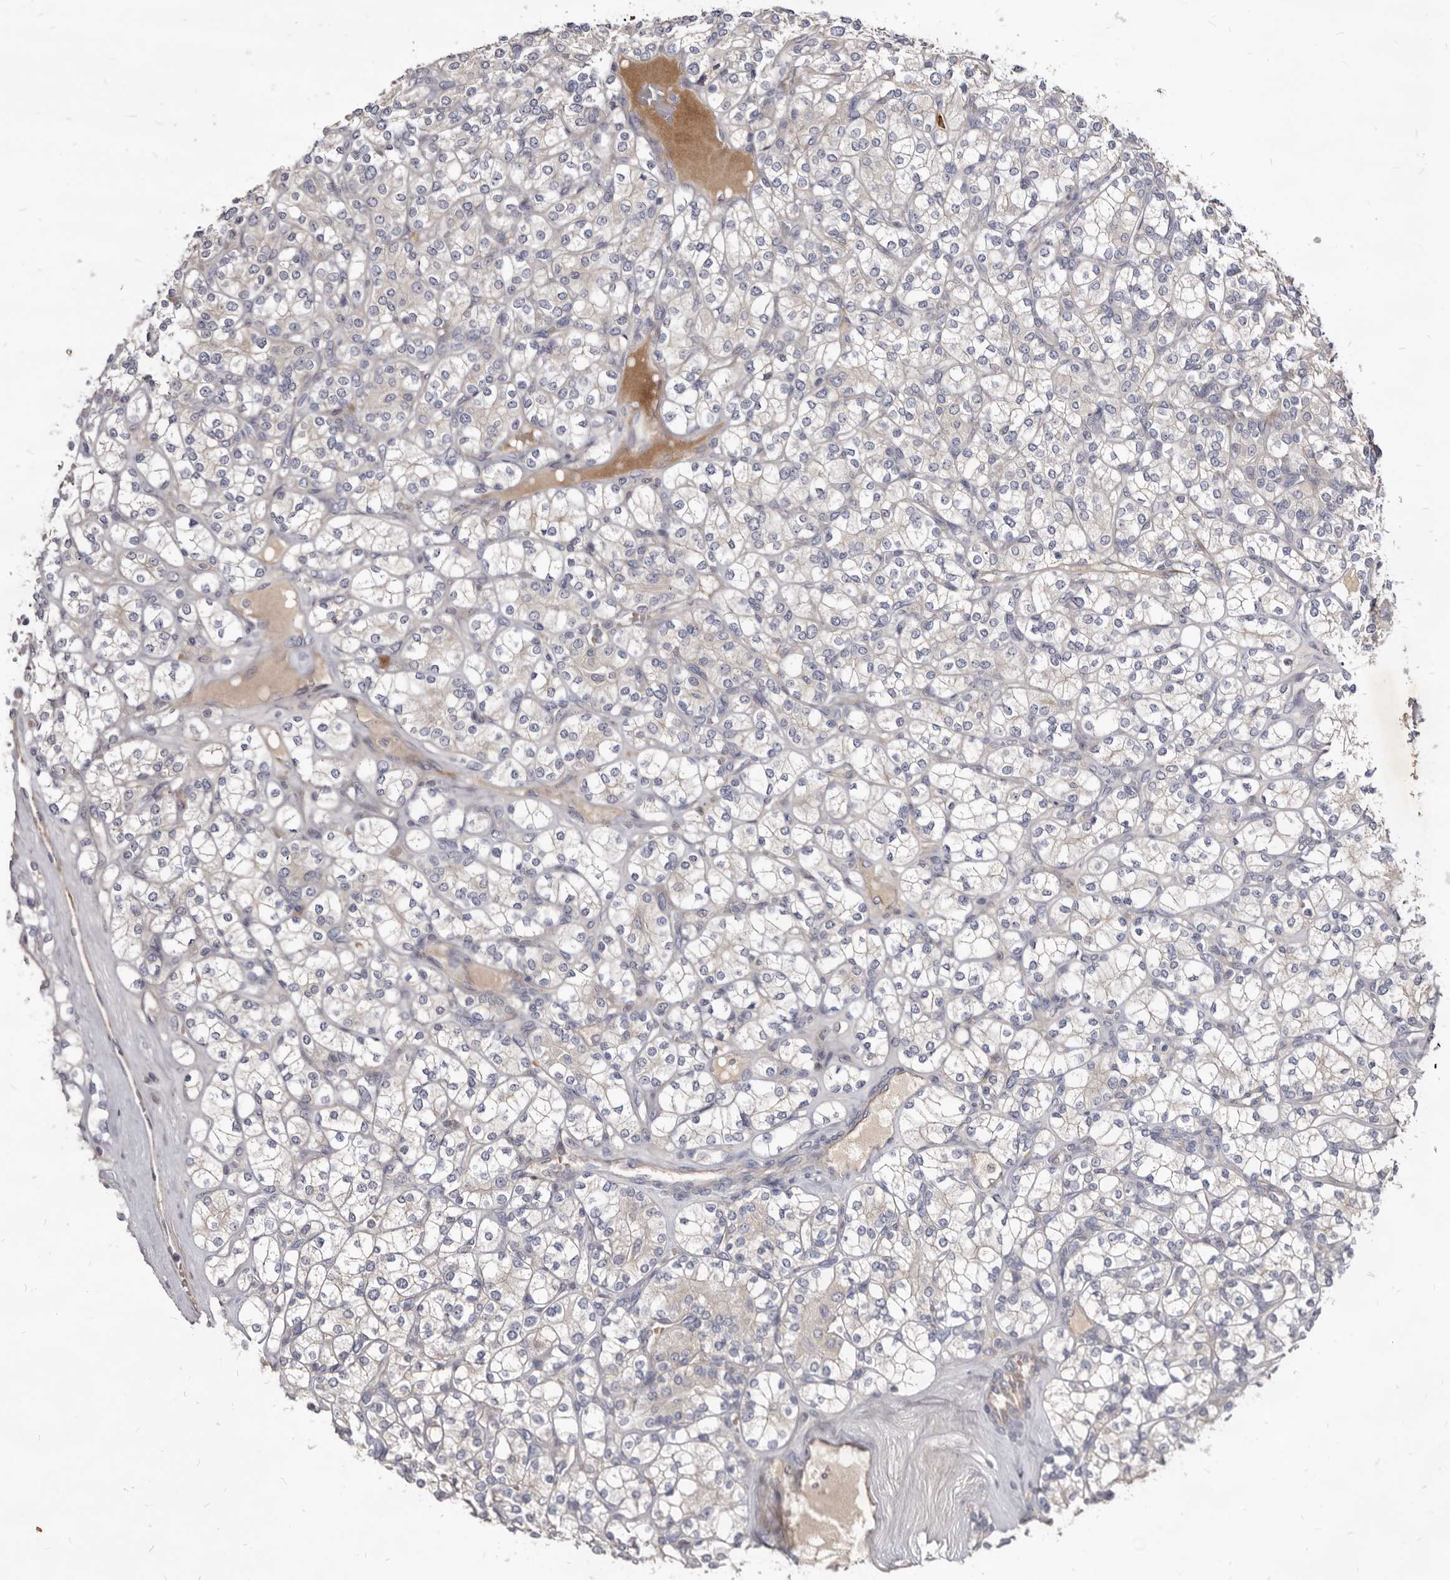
{"staining": {"intensity": "negative", "quantity": "none", "location": "none"}, "tissue": "renal cancer", "cell_type": "Tumor cells", "image_type": "cancer", "snomed": [{"axis": "morphology", "description": "Adenocarcinoma, NOS"}, {"axis": "topography", "description": "Kidney"}], "caption": "IHC of renal adenocarcinoma demonstrates no positivity in tumor cells. (IHC, brightfield microscopy, high magnification).", "gene": "FAS", "patient": {"sex": "male", "age": 77}}